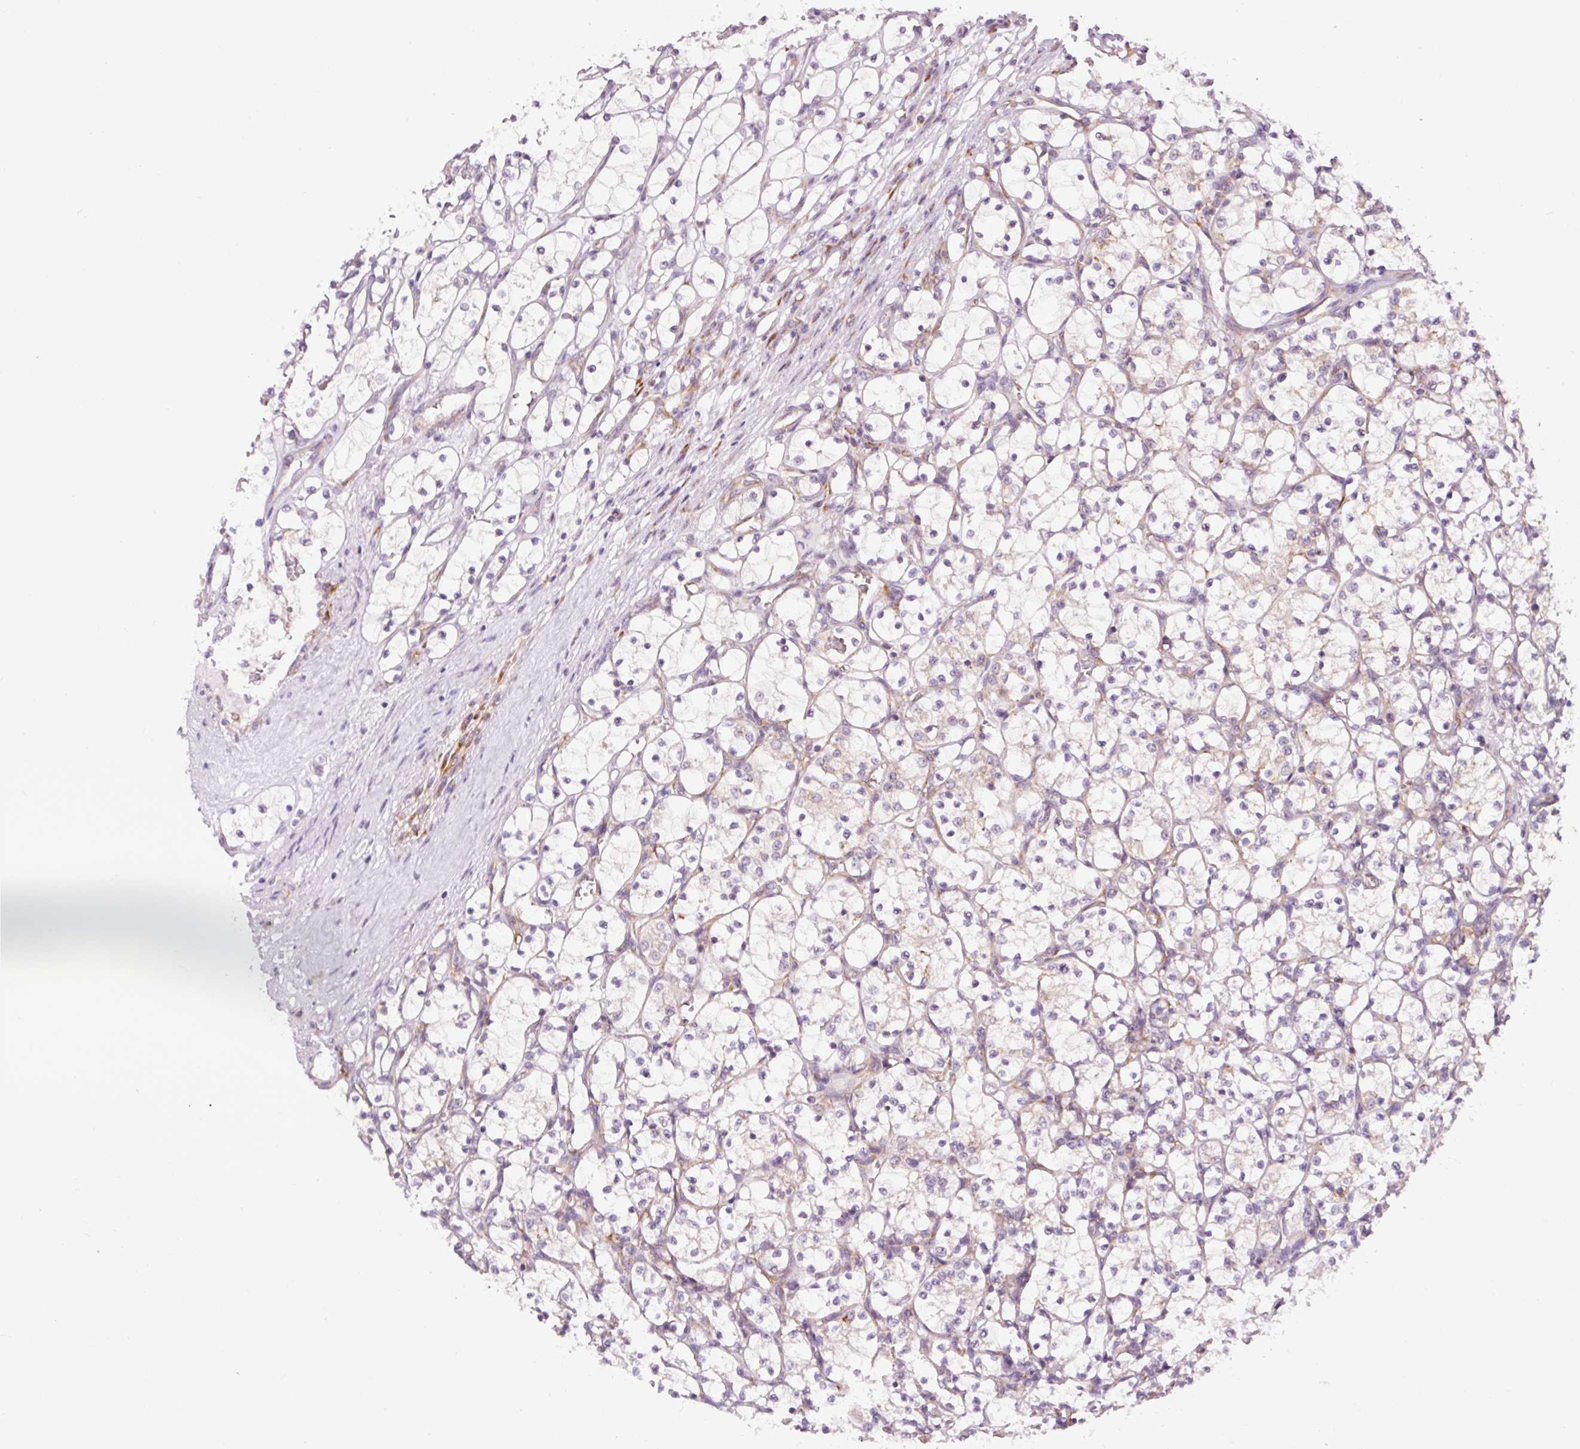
{"staining": {"intensity": "weak", "quantity": "<25%", "location": "cytoplasmic/membranous"}, "tissue": "renal cancer", "cell_type": "Tumor cells", "image_type": "cancer", "snomed": [{"axis": "morphology", "description": "Adenocarcinoma, NOS"}, {"axis": "topography", "description": "Kidney"}], "caption": "Immunohistochemistry micrograph of neoplastic tissue: adenocarcinoma (renal) stained with DAB (3,3'-diaminobenzidine) exhibits no significant protein positivity in tumor cells.", "gene": "RPL41", "patient": {"sex": "female", "age": 69}}